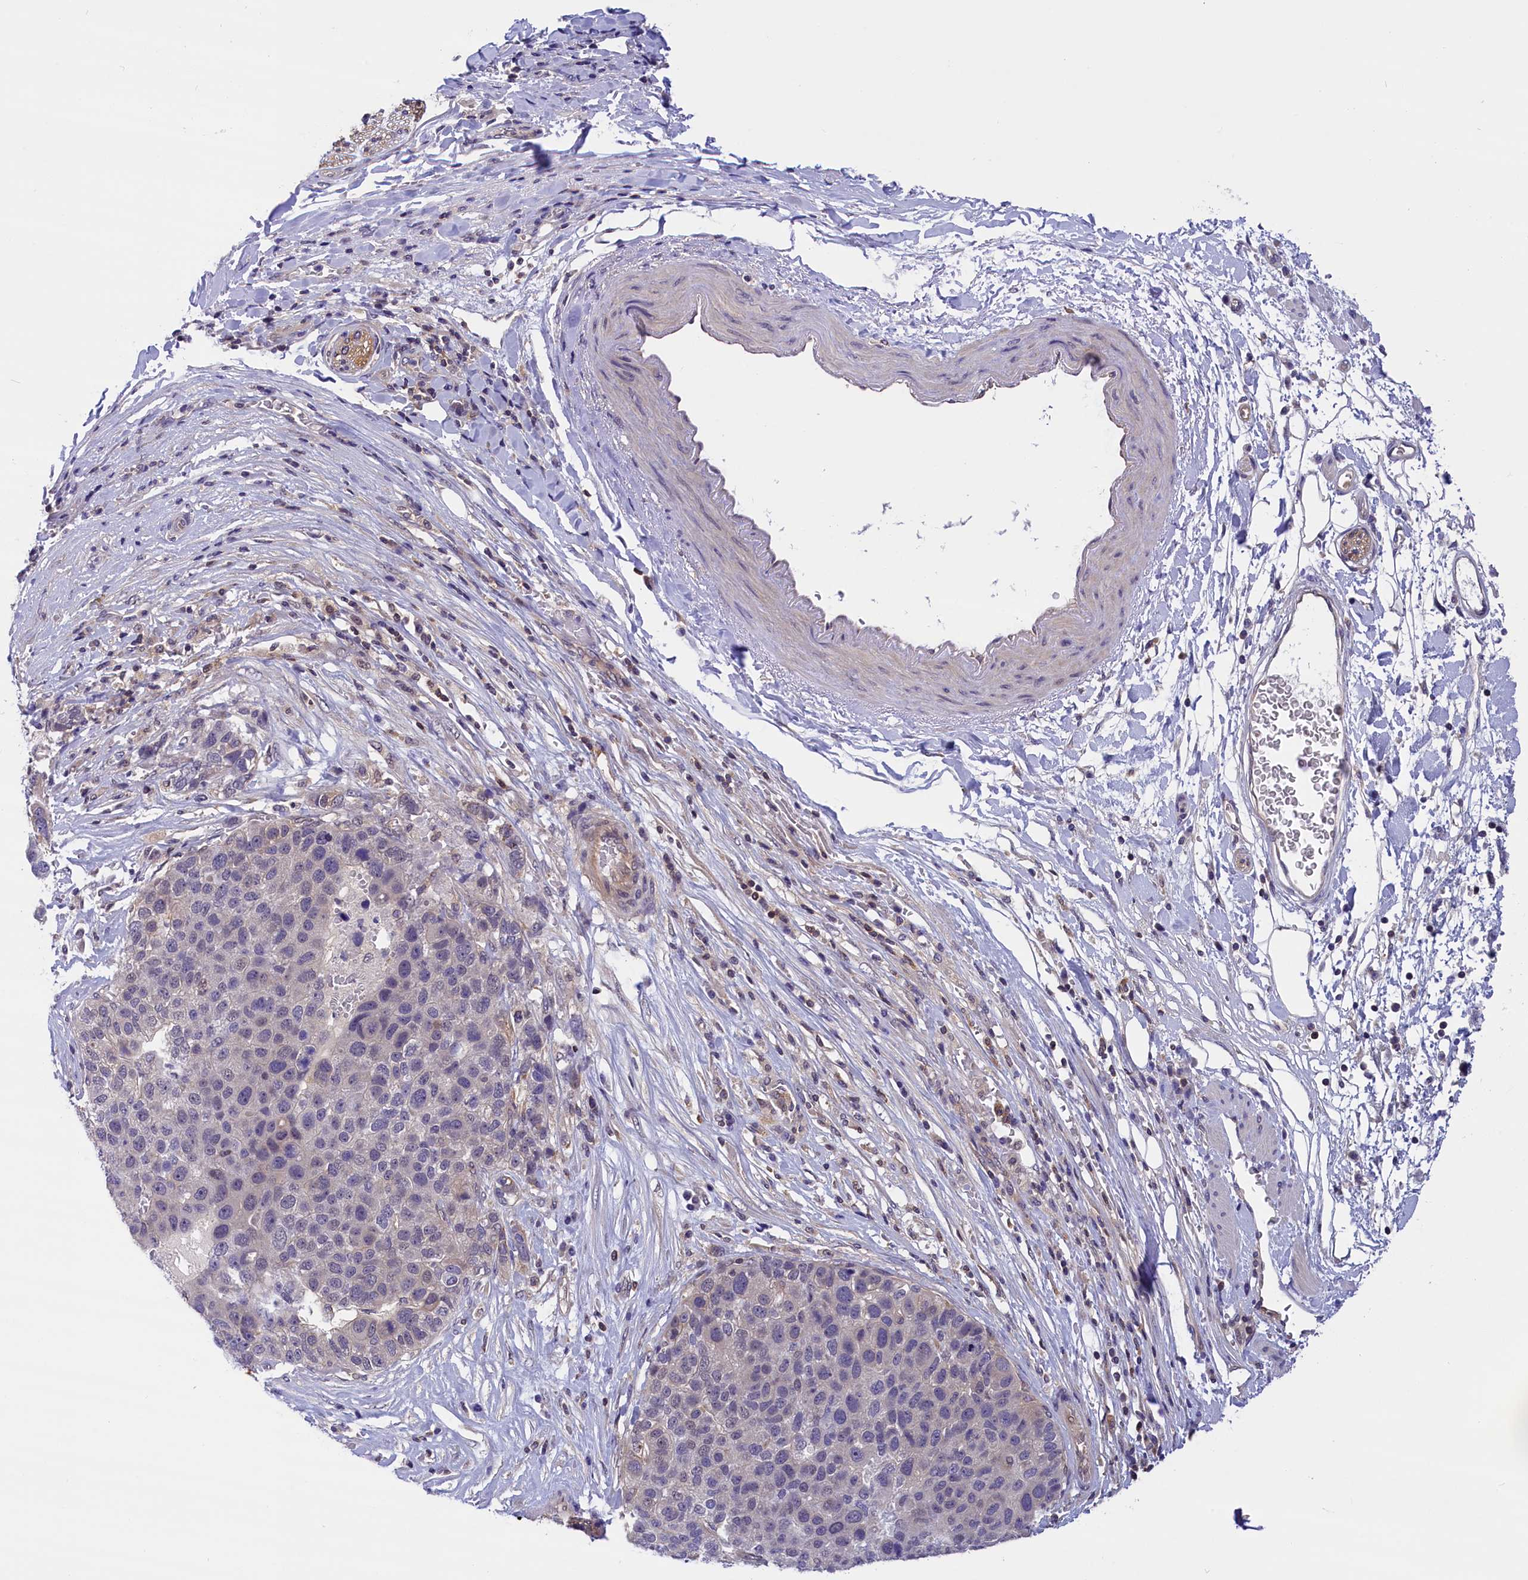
{"staining": {"intensity": "negative", "quantity": "none", "location": "none"}, "tissue": "pancreatic cancer", "cell_type": "Tumor cells", "image_type": "cancer", "snomed": [{"axis": "morphology", "description": "Adenocarcinoma, NOS"}, {"axis": "topography", "description": "Pancreas"}], "caption": "IHC micrograph of neoplastic tissue: human pancreatic cancer stained with DAB reveals no significant protein positivity in tumor cells. (Stains: DAB (3,3'-diaminobenzidine) IHC with hematoxylin counter stain, Microscopy: brightfield microscopy at high magnification).", "gene": "TBCB", "patient": {"sex": "female", "age": 61}}